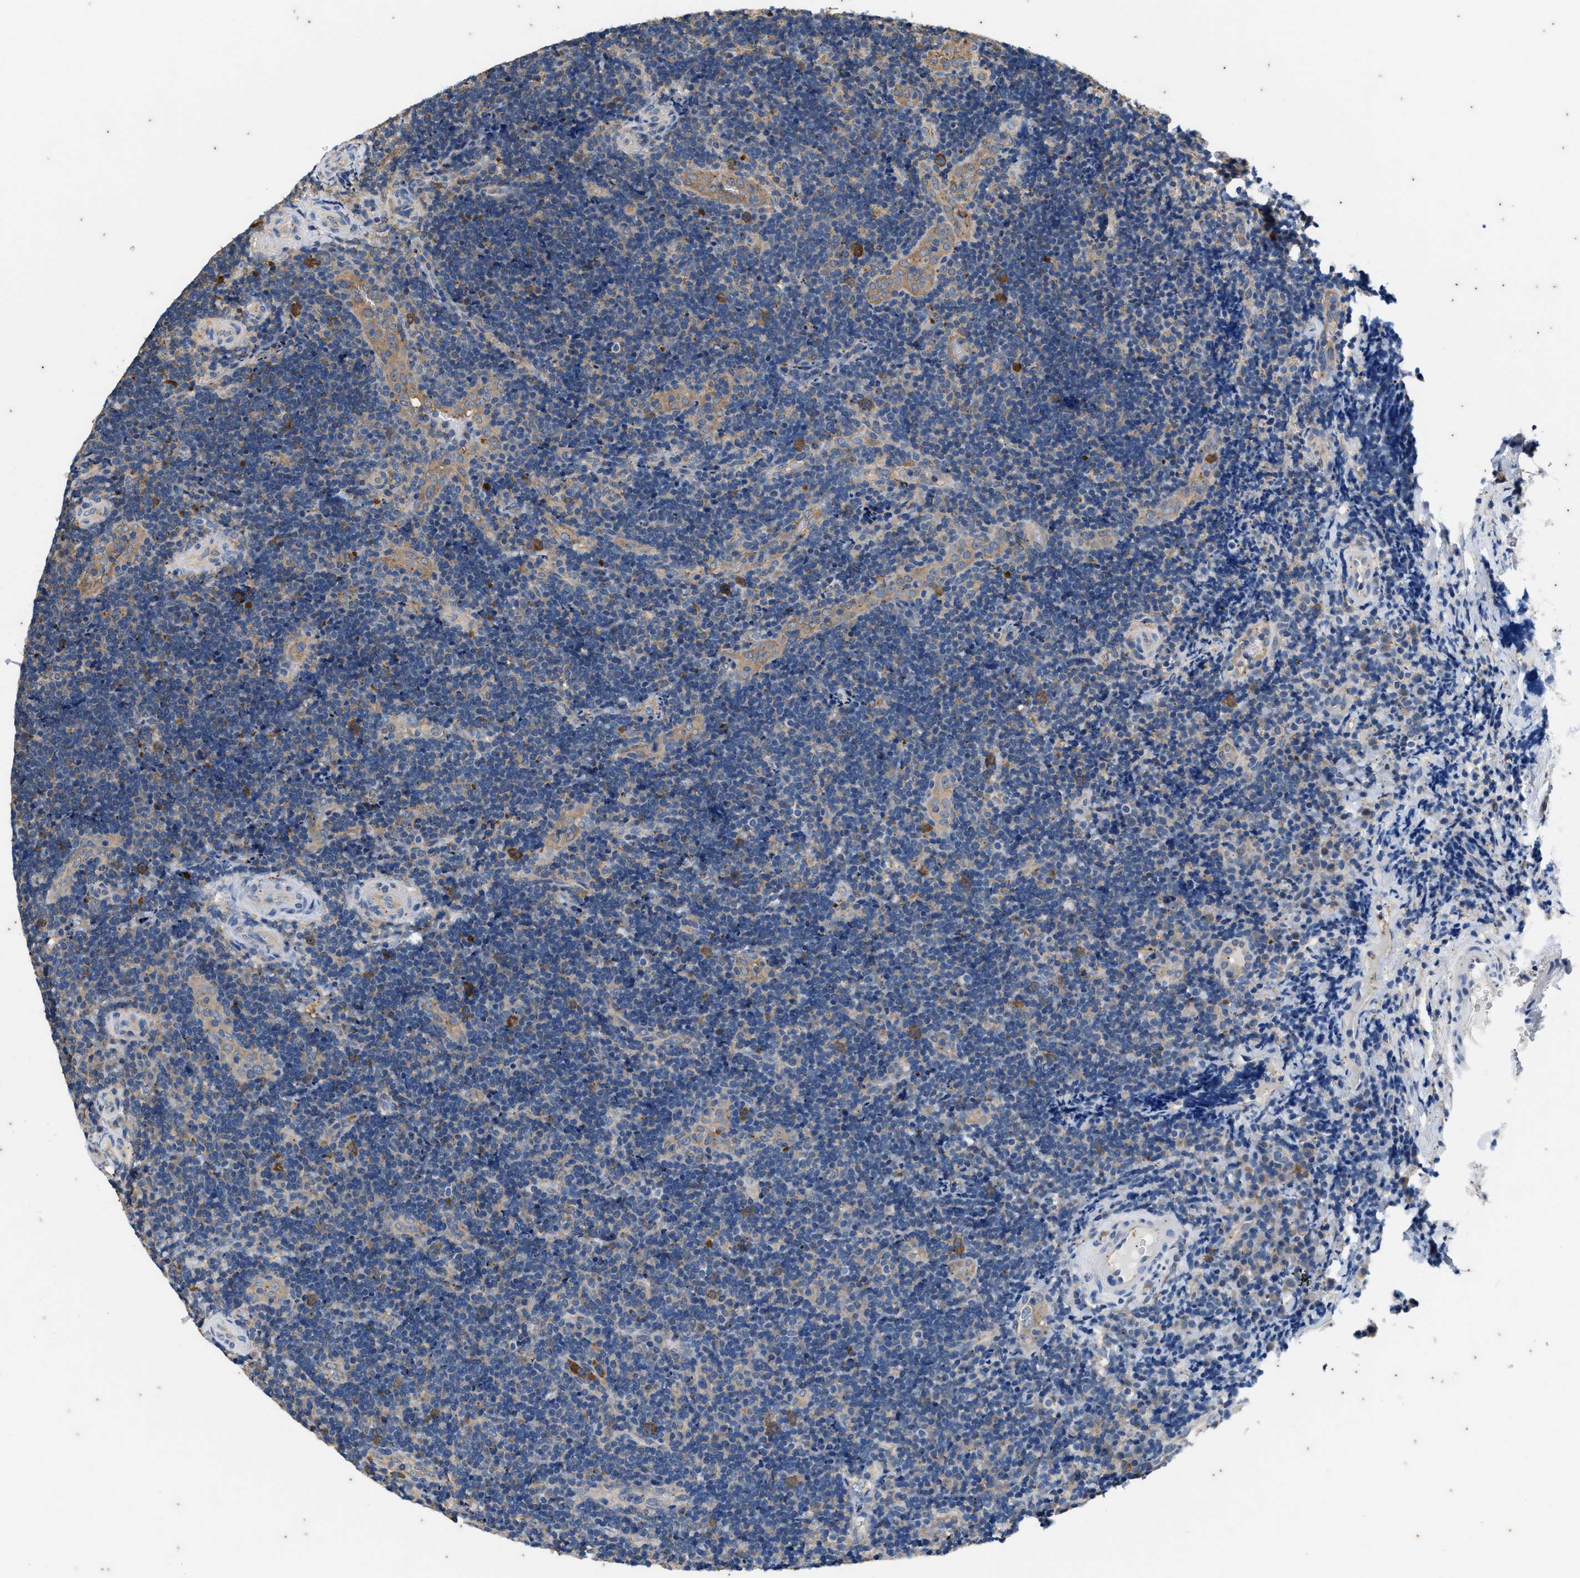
{"staining": {"intensity": "moderate", "quantity": "<25%", "location": "cytoplasmic/membranous"}, "tissue": "lymphoma", "cell_type": "Tumor cells", "image_type": "cancer", "snomed": [{"axis": "morphology", "description": "Malignant lymphoma, non-Hodgkin's type, High grade"}, {"axis": "topography", "description": "Tonsil"}], "caption": "Immunohistochemical staining of malignant lymphoma, non-Hodgkin's type (high-grade) demonstrates low levels of moderate cytoplasmic/membranous protein expression in about <25% of tumor cells. Using DAB (brown) and hematoxylin (blue) stains, captured at high magnification using brightfield microscopy.", "gene": "COX19", "patient": {"sex": "female", "age": 36}}